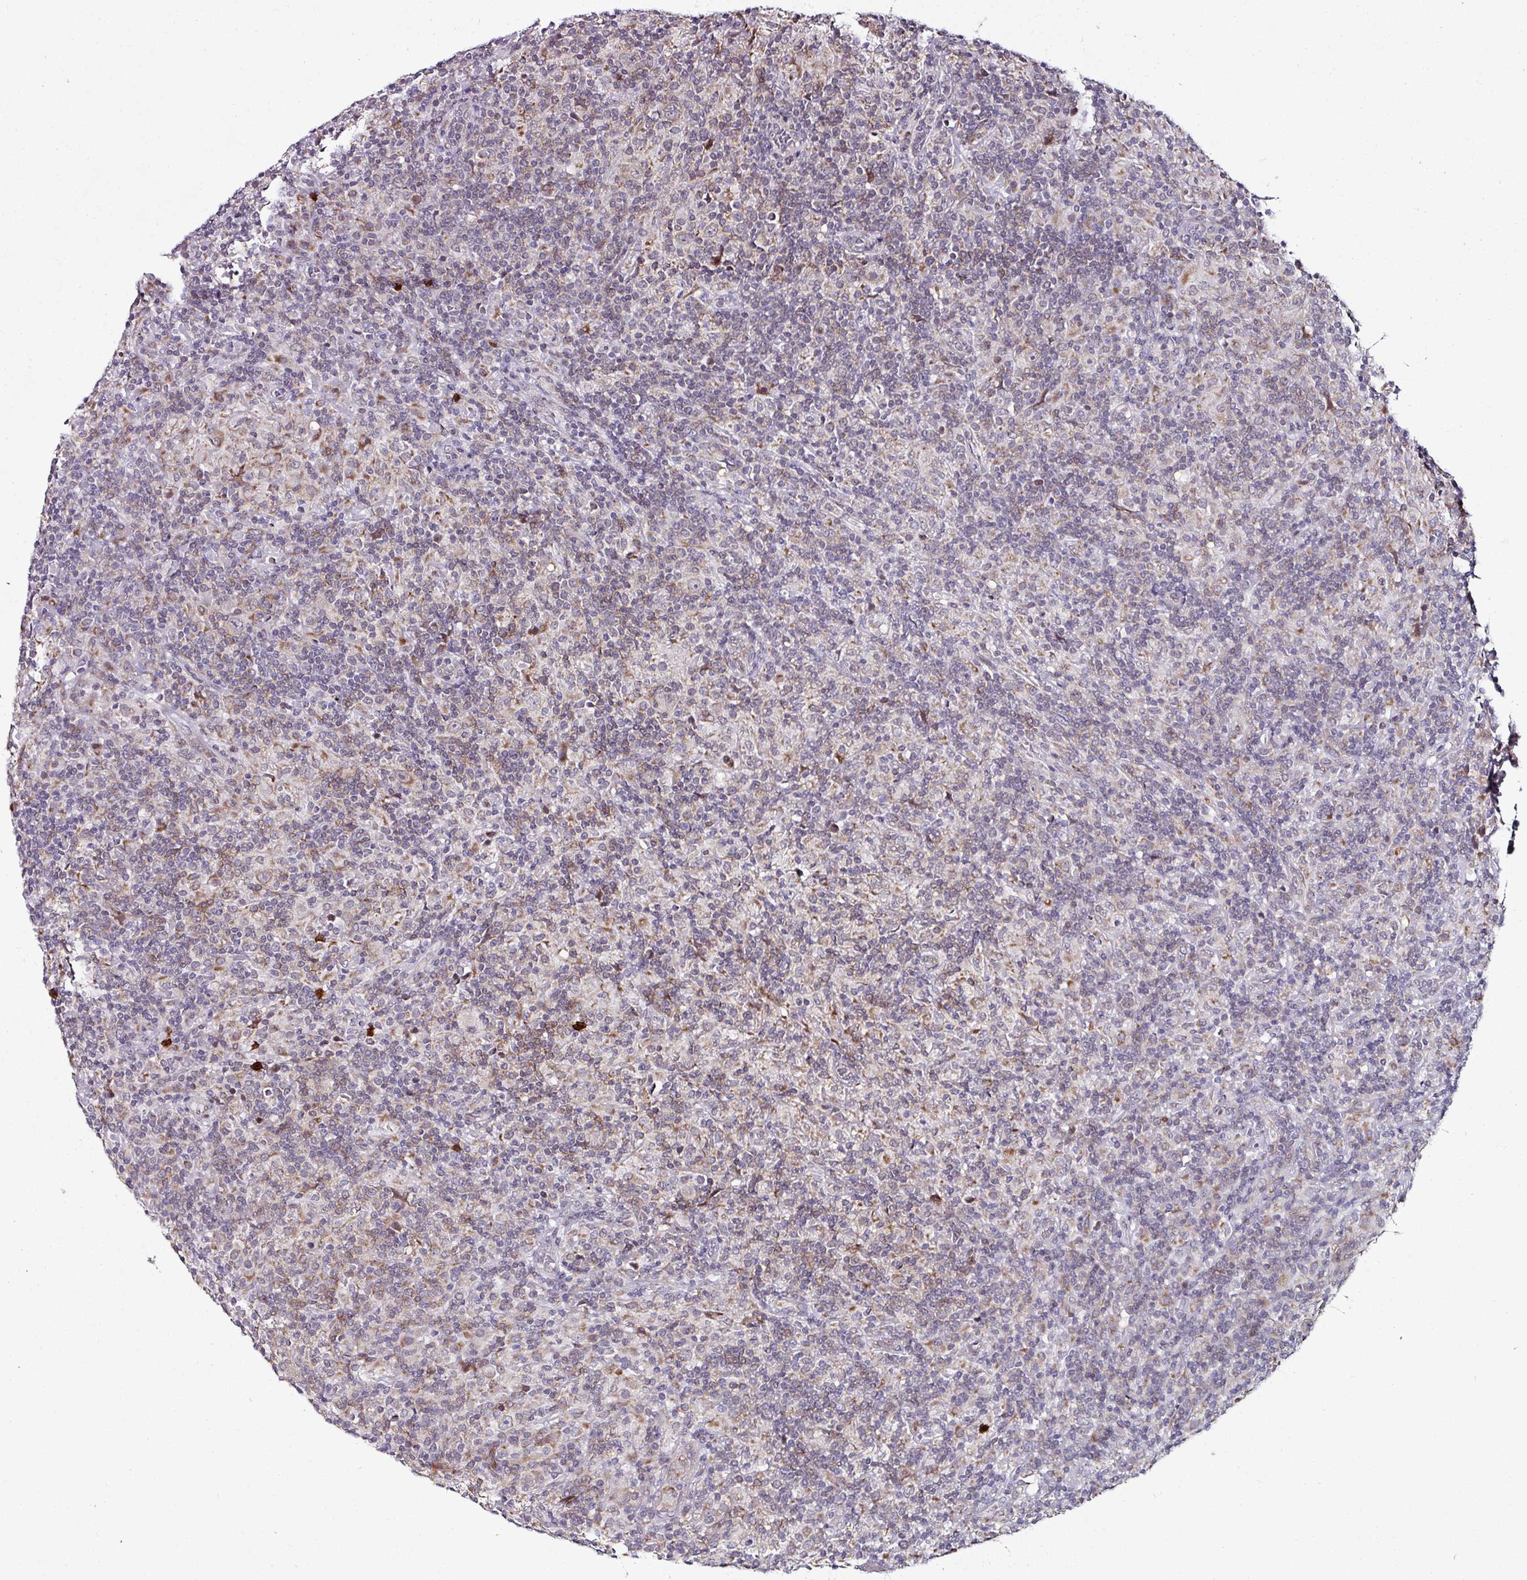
{"staining": {"intensity": "weak", "quantity": "25%-75%", "location": "cytoplasmic/membranous"}, "tissue": "lymphoma", "cell_type": "Tumor cells", "image_type": "cancer", "snomed": [{"axis": "morphology", "description": "Hodgkin's disease, NOS"}, {"axis": "topography", "description": "Lymph node"}], "caption": "Immunohistochemistry (IHC) image of neoplastic tissue: lymphoma stained using immunohistochemistry exhibits low levels of weak protein expression localized specifically in the cytoplasmic/membranous of tumor cells, appearing as a cytoplasmic/membranous brown color.", "gene": "APOLD1", "patient": {"sex": "male", "age": 70}}